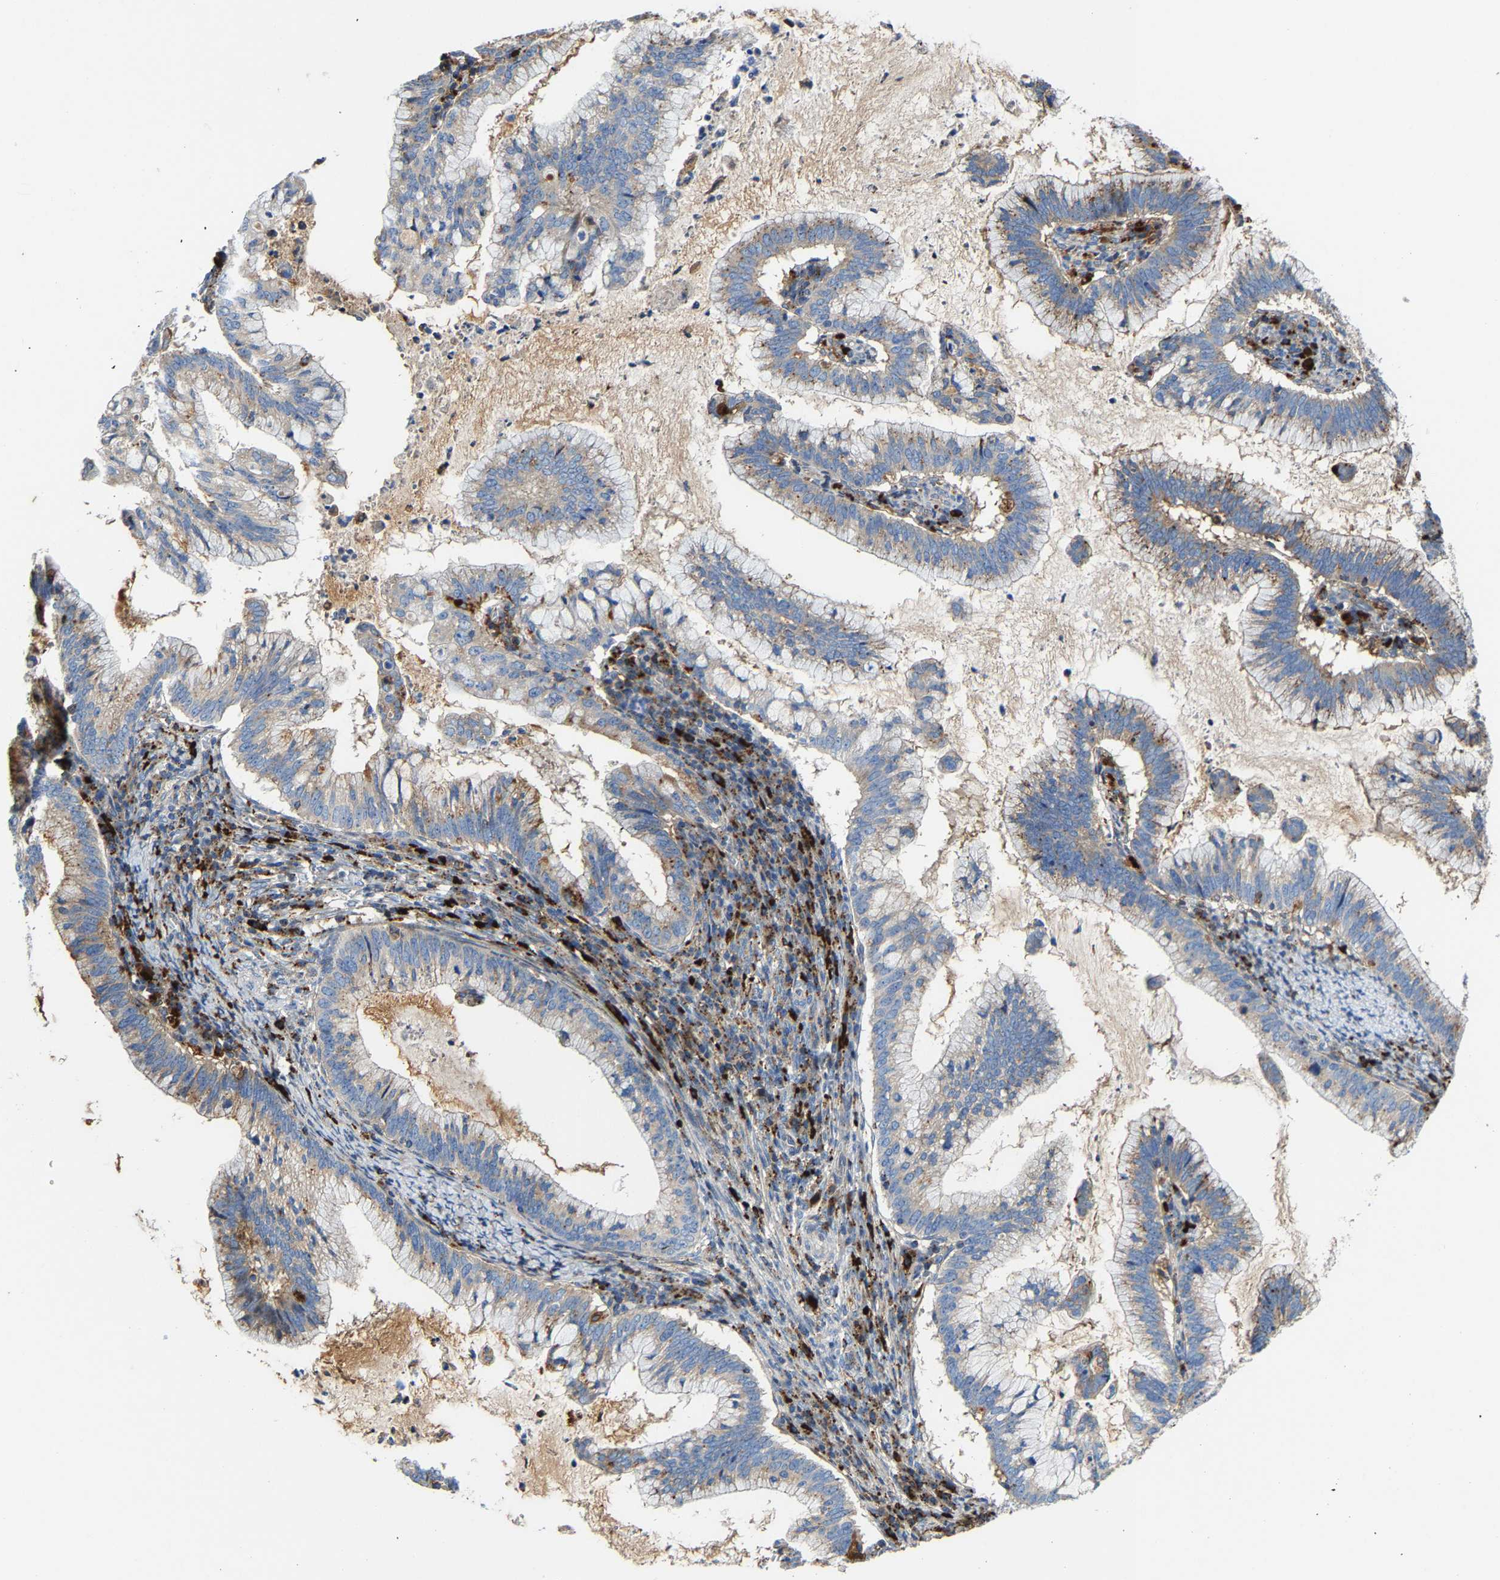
{"staining": {"intensity": "weak", "quantity": "<25%", "location": "cytoplasmic/membranous"}, "tissue": "cervical cancer", "cell_type": "Tumor cells", "image_type": "cancer", "snomed": [{"axis": "morphology", "description": "Adenocarcinoma, NOS"}, {"axis": "topography", "description": "Cervix"}], "caption": "Photomicrograph shows no protein expression in tumor cells of cervical cancer (adenocarcinoma) tissue.", "gene": "DPP7", "patient": {"sex": "female", "age": 36}}